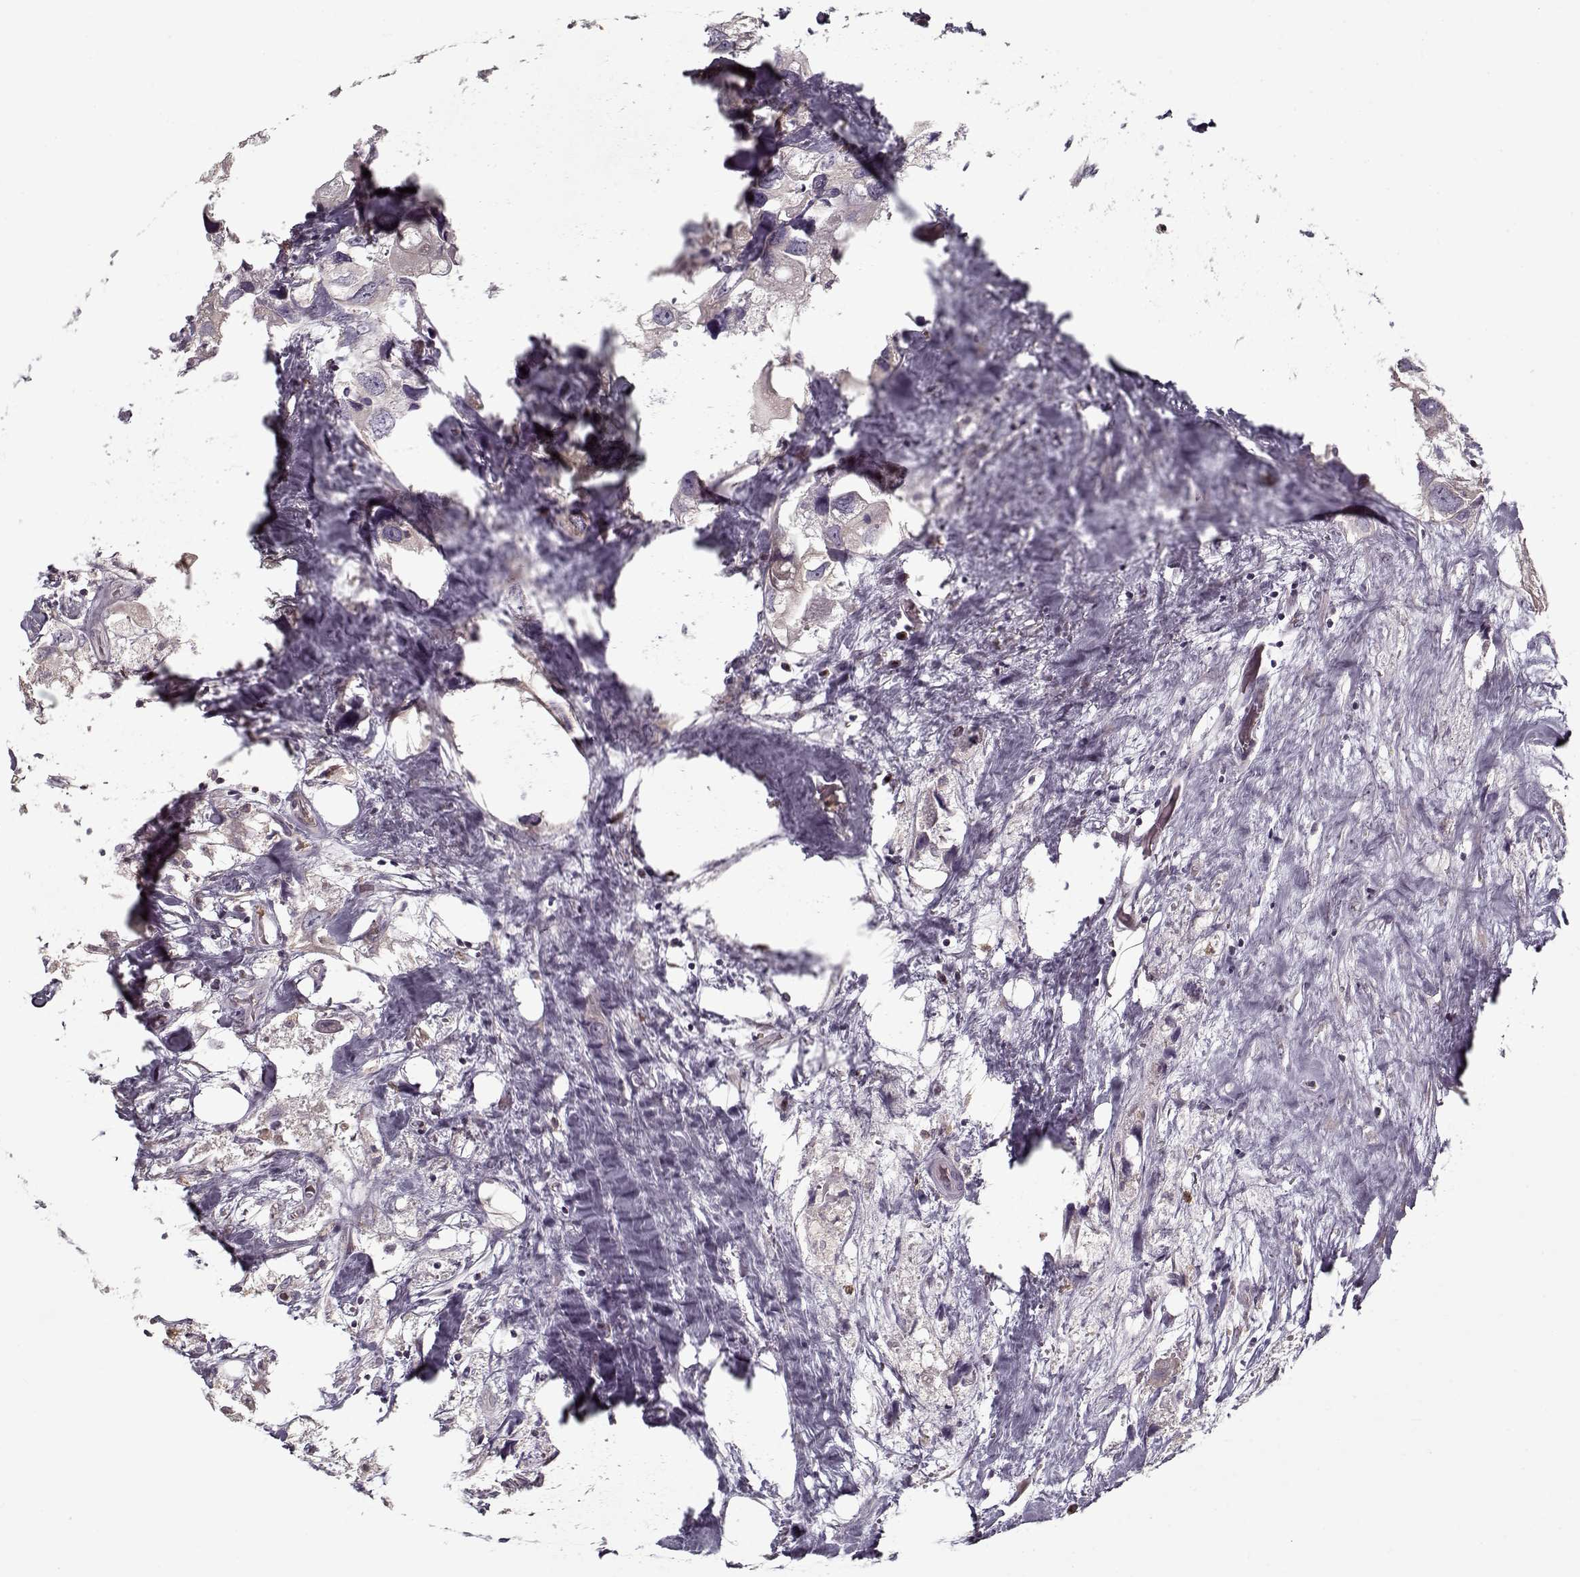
{"staining": {"intensity": "negative", "quantity": "none", "location": "none"}, "tissue": "urothelial cancer", "cell_type": "Tumor cells", "image_type": "cancer", "snomed": [{"axis": "morphology", "description": "Urothelial carcinoma, High grade"}, {"axis": "topography", "description": "Urinary bladder"}], "caption": "An image of human urothelial cancer is negative for staining in tumor cells. (DAB immunohistochemistry (IHC) visualized using brightfield microscopy, high magnification).", "gene": "UNC13D", "patient": {"sex": "male", "age": 59}}